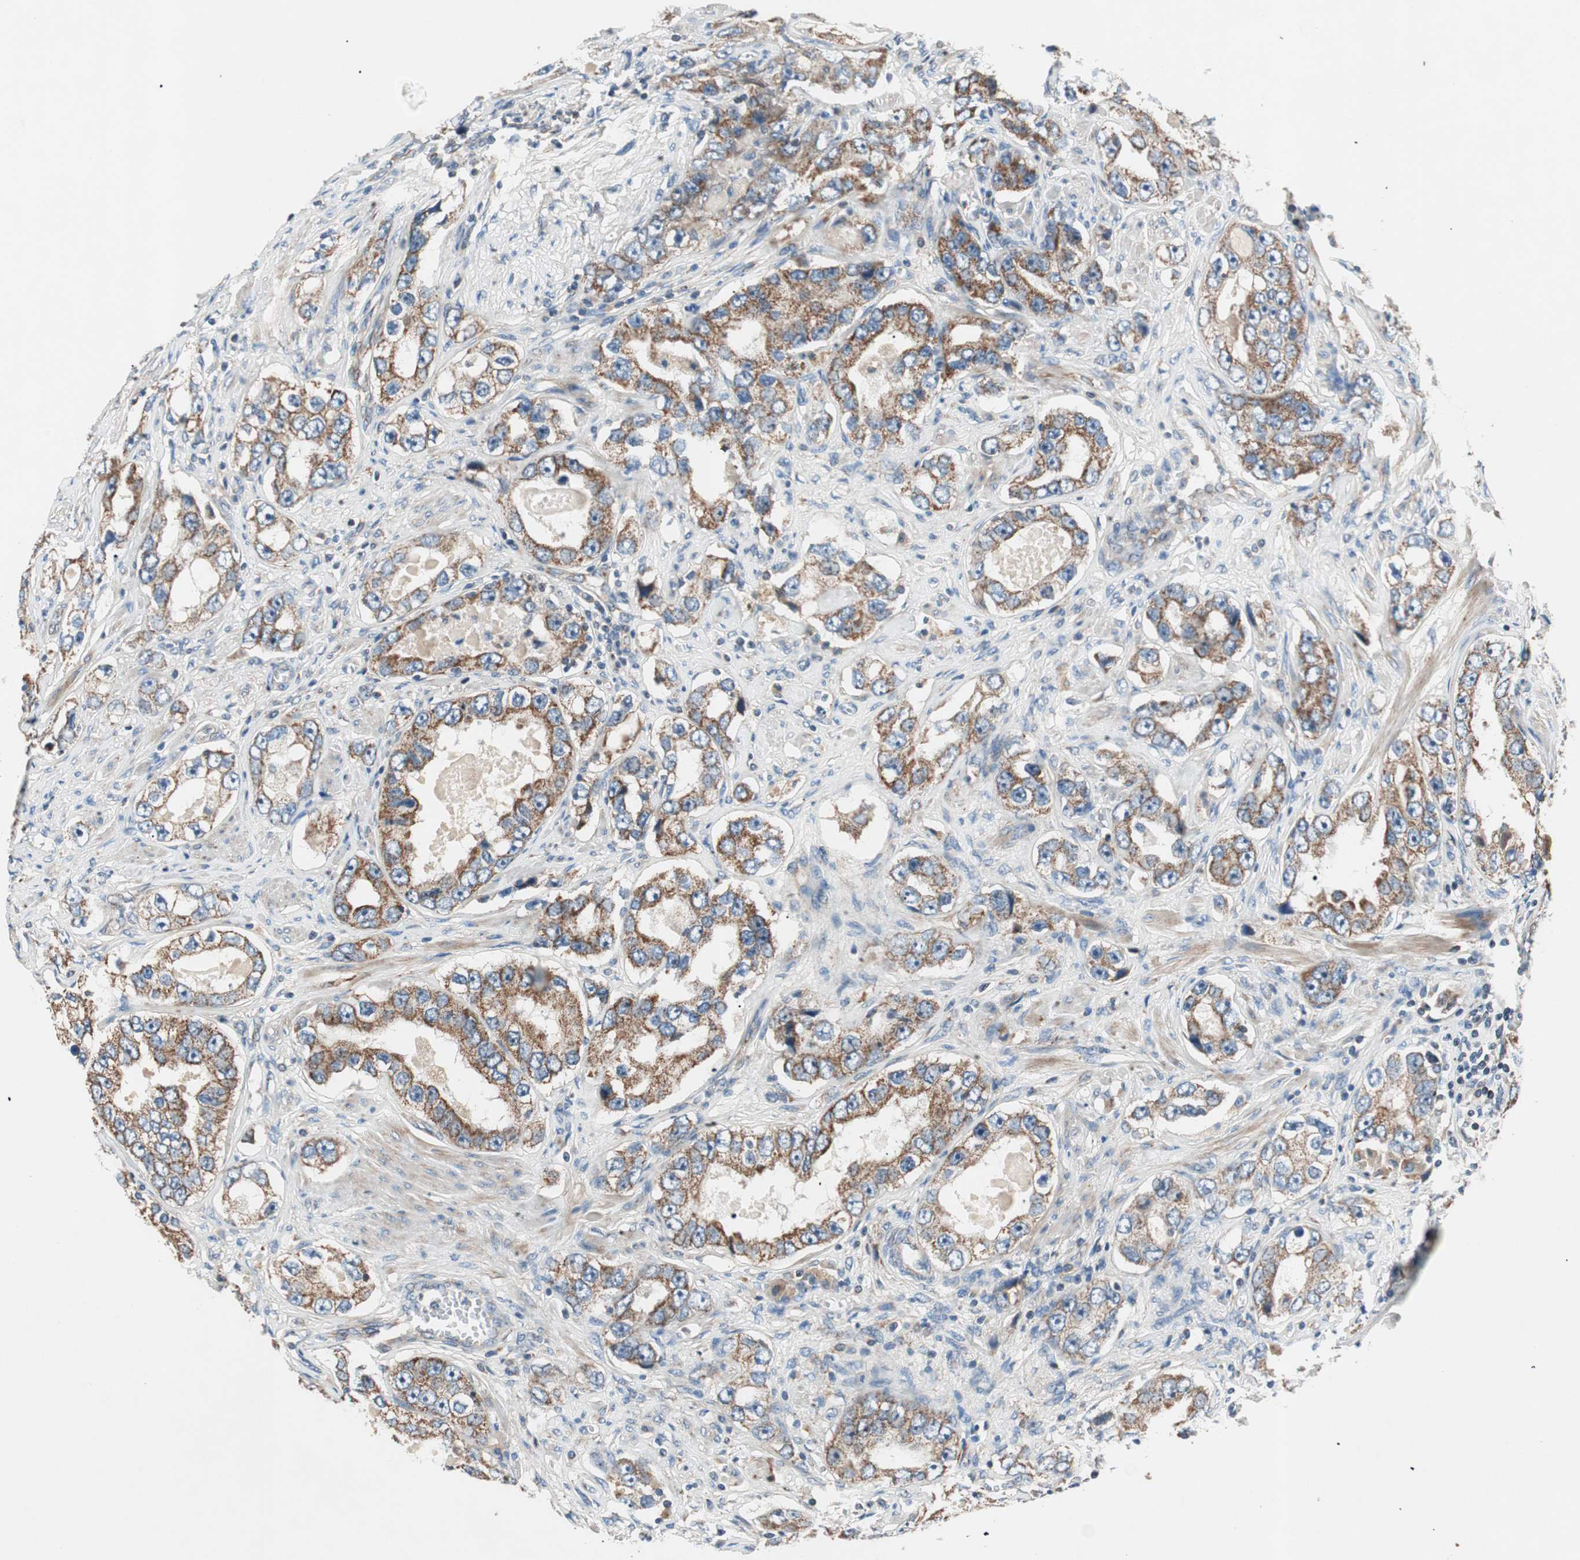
{"staining": {"intensity": "moderate", "quantity": ">75%", "location": "cytoplasmic/membranous"}, "tissue": "prostate cancer", "cell_type": "Tumor cells", "image_type": "cancer", "snomed": [{"axis": "morphology", "description": "Adenocarcinoma, High grade"}, {"axis": "topography", "description": "Prostate"}], "caption": "Tumor cells demonstrate medium levels of moderate cytoplasmic/membranous staining in about >75% of cells in human adenocarcinoma (high-grade) (prostate).", "gene": "HPN", "patient": {"sex": "male", "age": 63}}